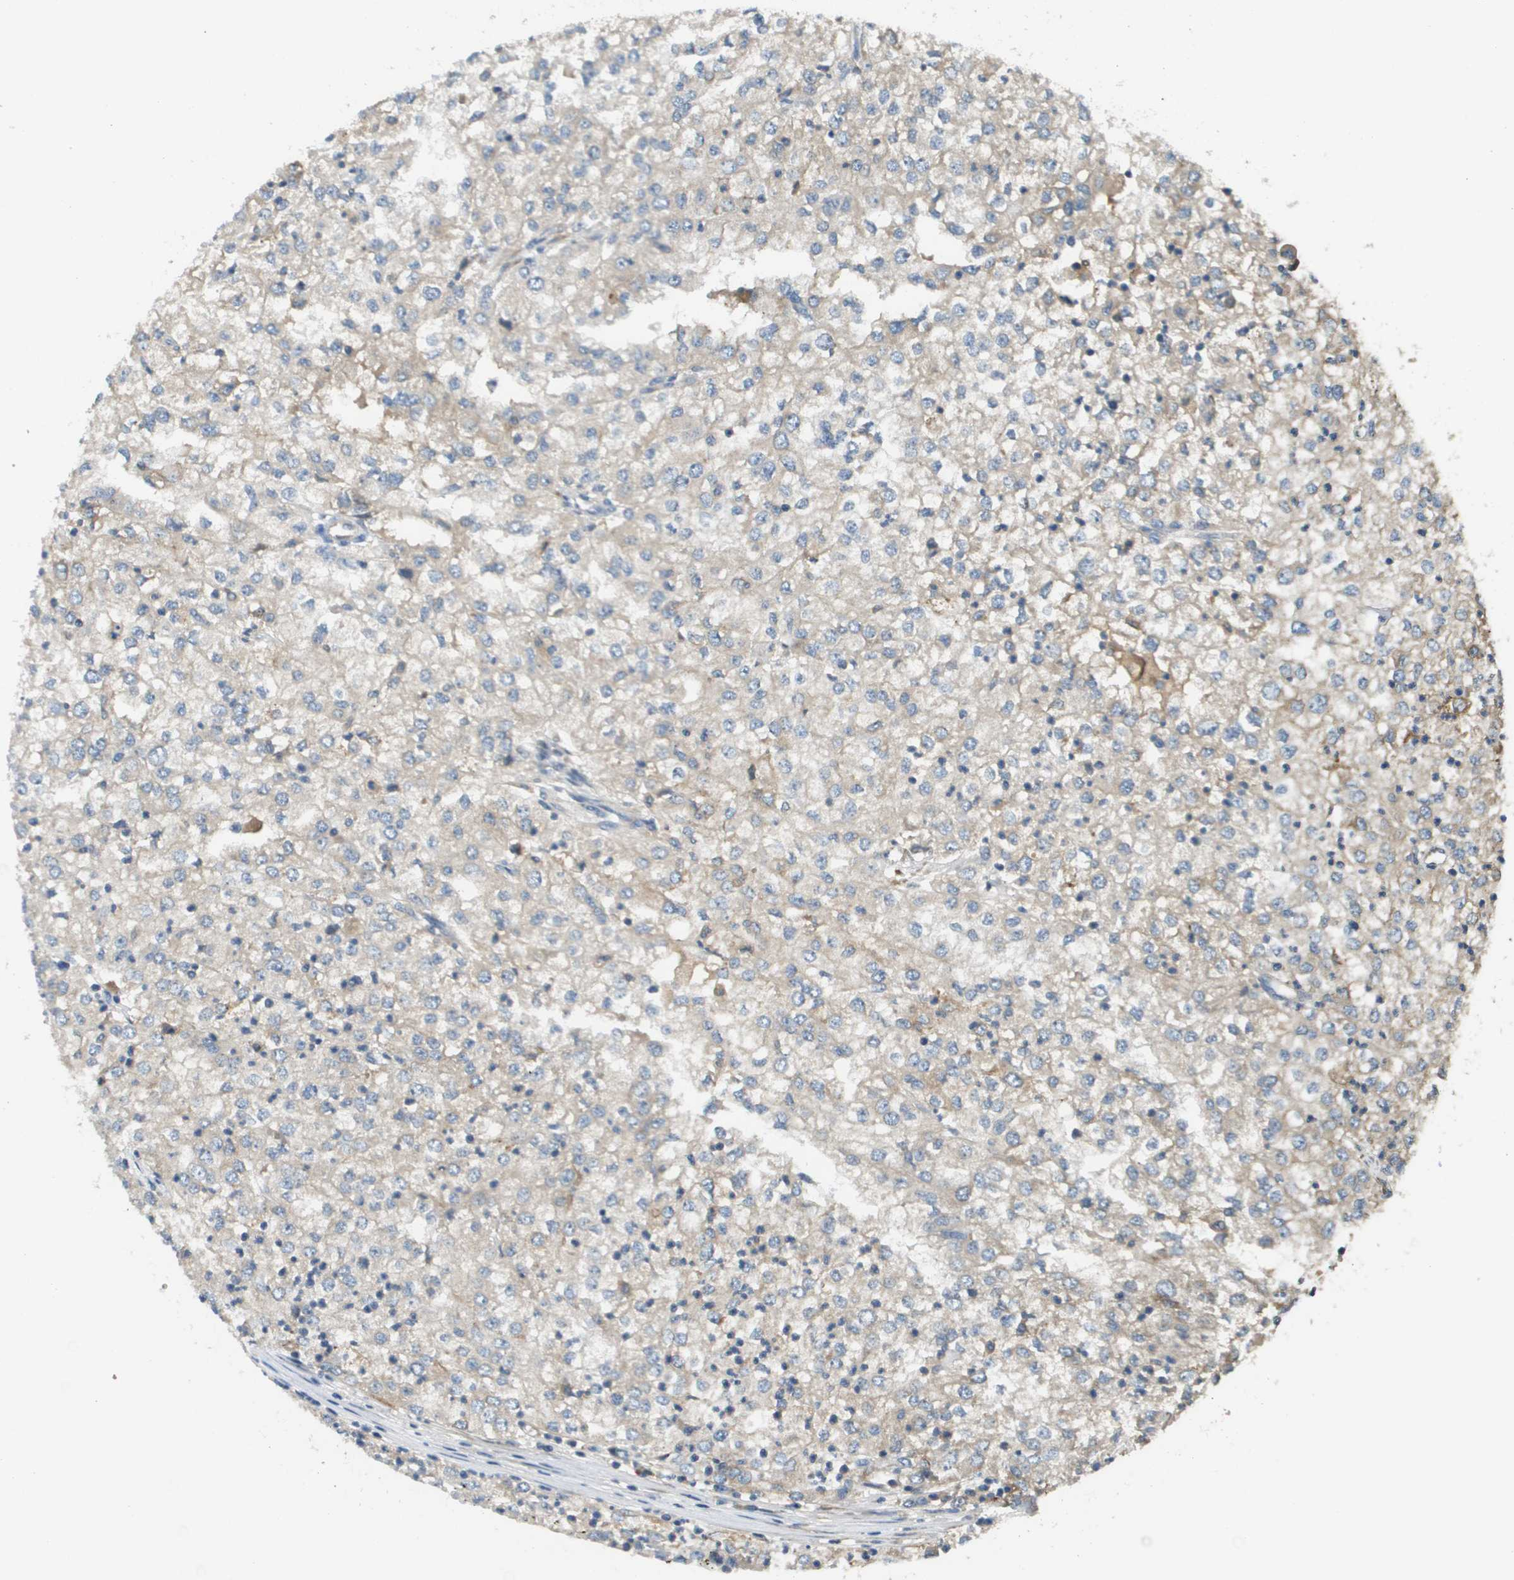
{"staining": {"intensity": "weak", "quantity": "<25%", "location": "cytoplasmic/membranous"}, "tissue": "renal cancer", "cell_type": "Tumor cells", "image_type": "cancer", "snomed": [{"axis": "morphology", "description": "Adenocarcinoma, NOS"}, {"axis": "topography", "description": "Kidney"}], "caption": "This is a histopathology image of IHC staining of renal cancer, which shows no expression in tumor cells.", "gene": "SAMSN1", "patient": {"sex": "female", "age": 54}}